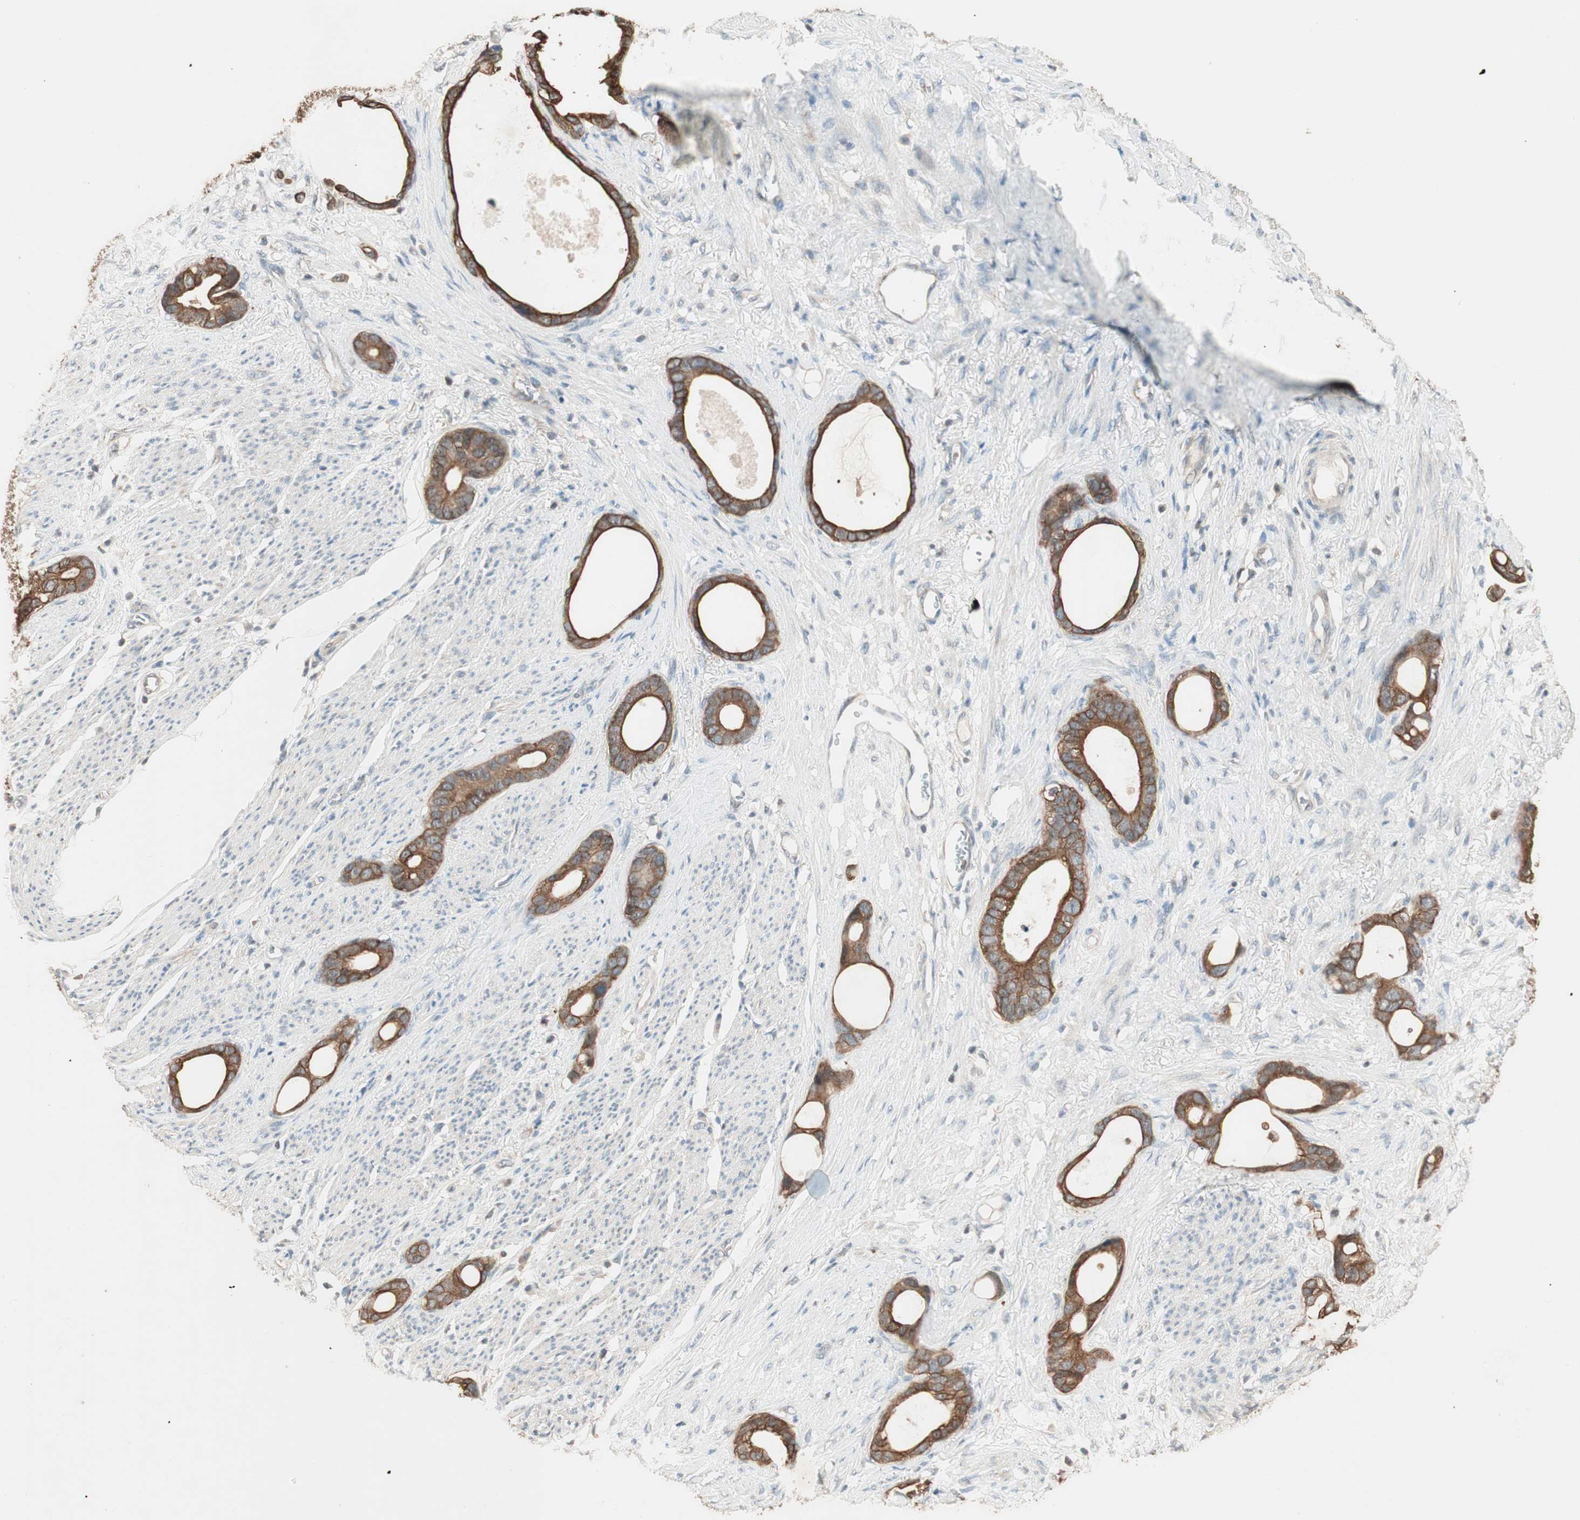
{"staining": {"intensity": "strong", "quantity": ">75%", "location": "cytoplasmic/membranous"}, "tissue": "stomach cancer", "cell_type": "Tumor cells", "image_type": "cancer", "snomed": [{"axis": "morphology", "description": "Adenocarcinoma, NOS"}, {"axis": "topography", "description": "Stomach"}], "caption": "Strong cytoplasmic/membranous staining for a protein is seen in about >75% of tumor cells of adenocarcinoma (stomach) using IHC.", "gene": "TRIM21", "patient": {"sex": "female", "age": 75}}